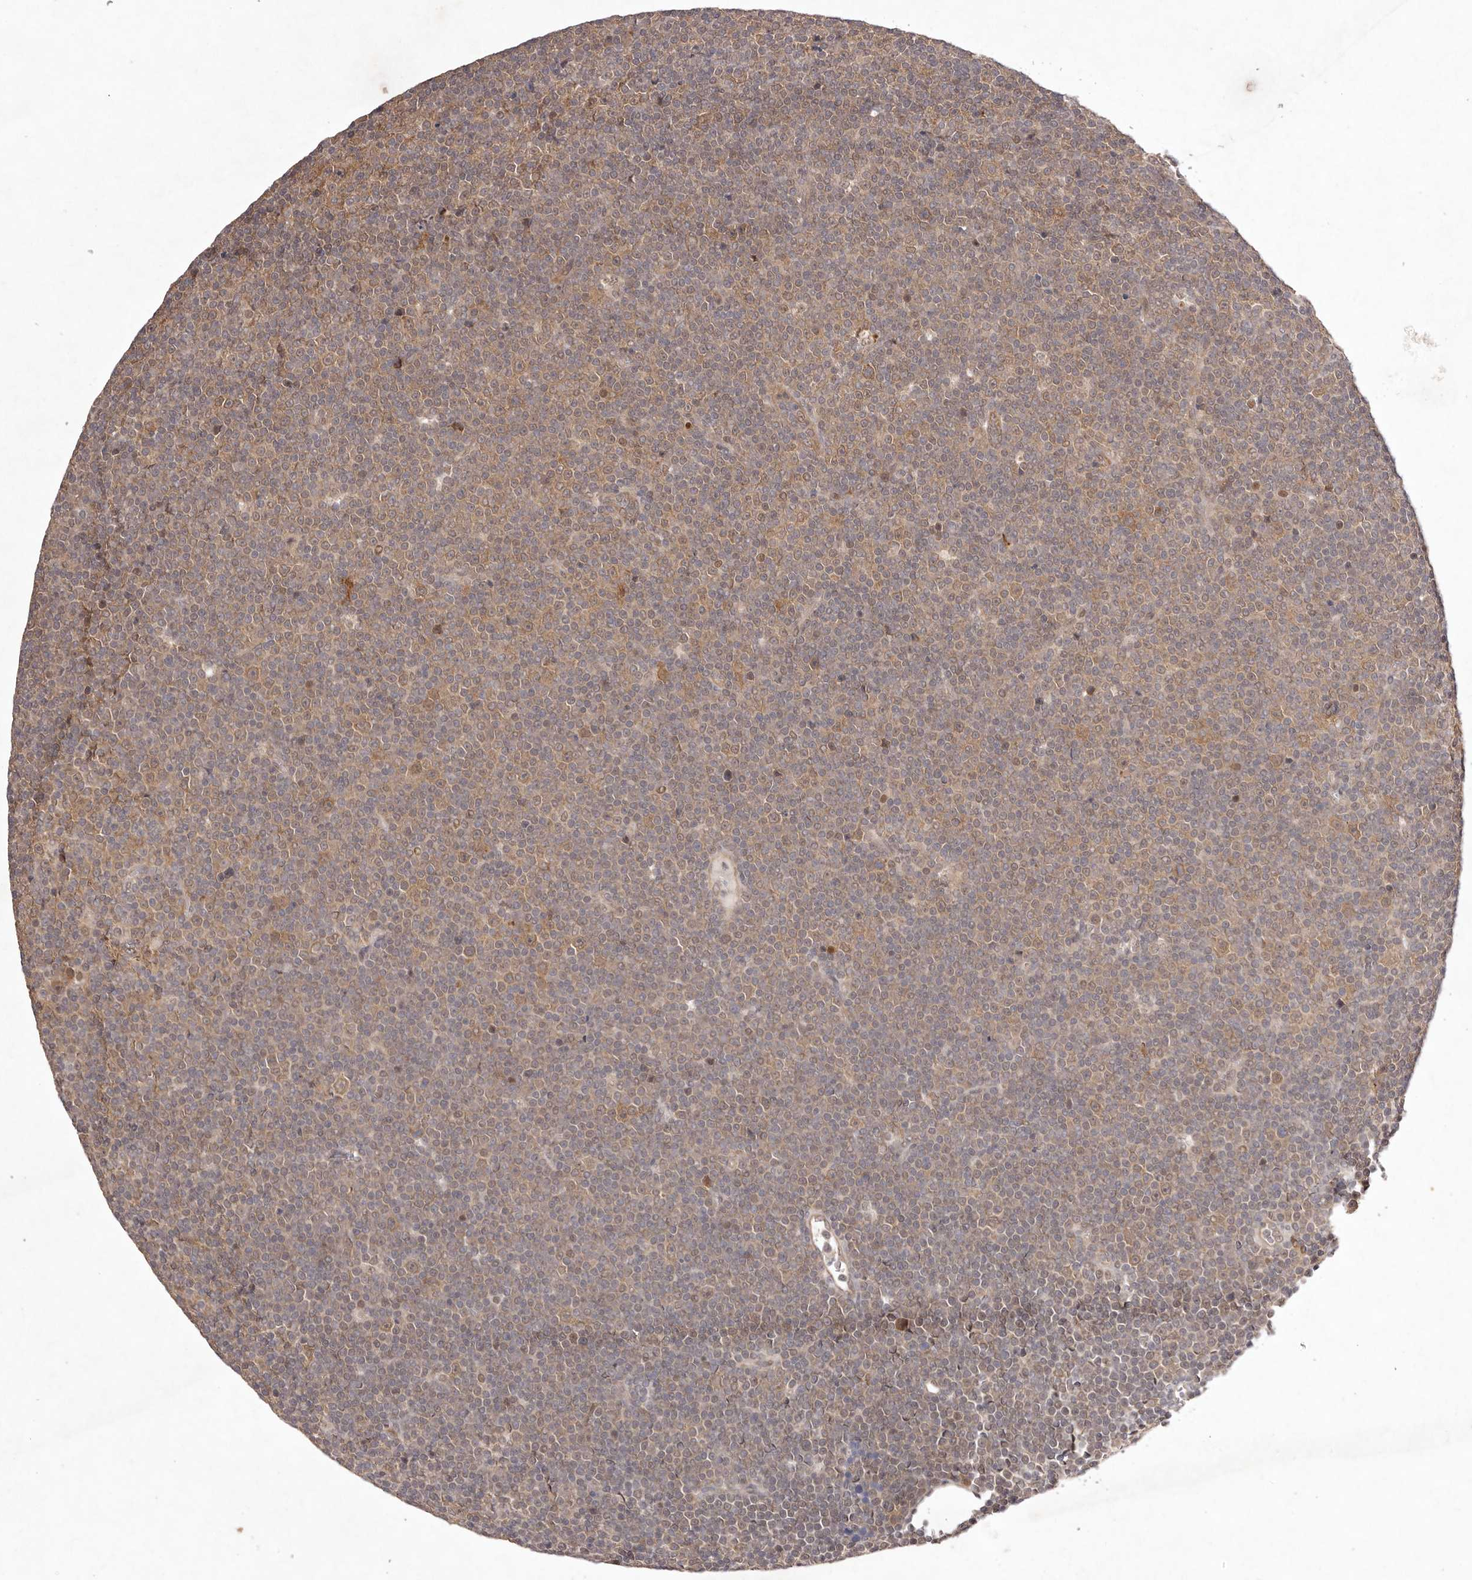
{"staining": {"intensity": "moderate", "quantity": ">75%", "location": "cytoplasmic/membranous"}, "tissue": "lymphoma", "cell_type": "Tumor cells", "image_type": "cancer", "snomed": [{"axis": "morphology", "description": "Malignant lymphoma, non-Hodgkin's type, Low grade"}, {"axis": "topography", "description": "Lymph node"}], "caption": "Low-grade malignant lymphoma, non-Hodgkin's type stained with DAB immunohistochemistry displays medium levels of moderate cytoplasmic/membranous expression in about >75% of tumor cells.", "gene": "BUD31", "patient": {"sex": "female", "age": 67}}